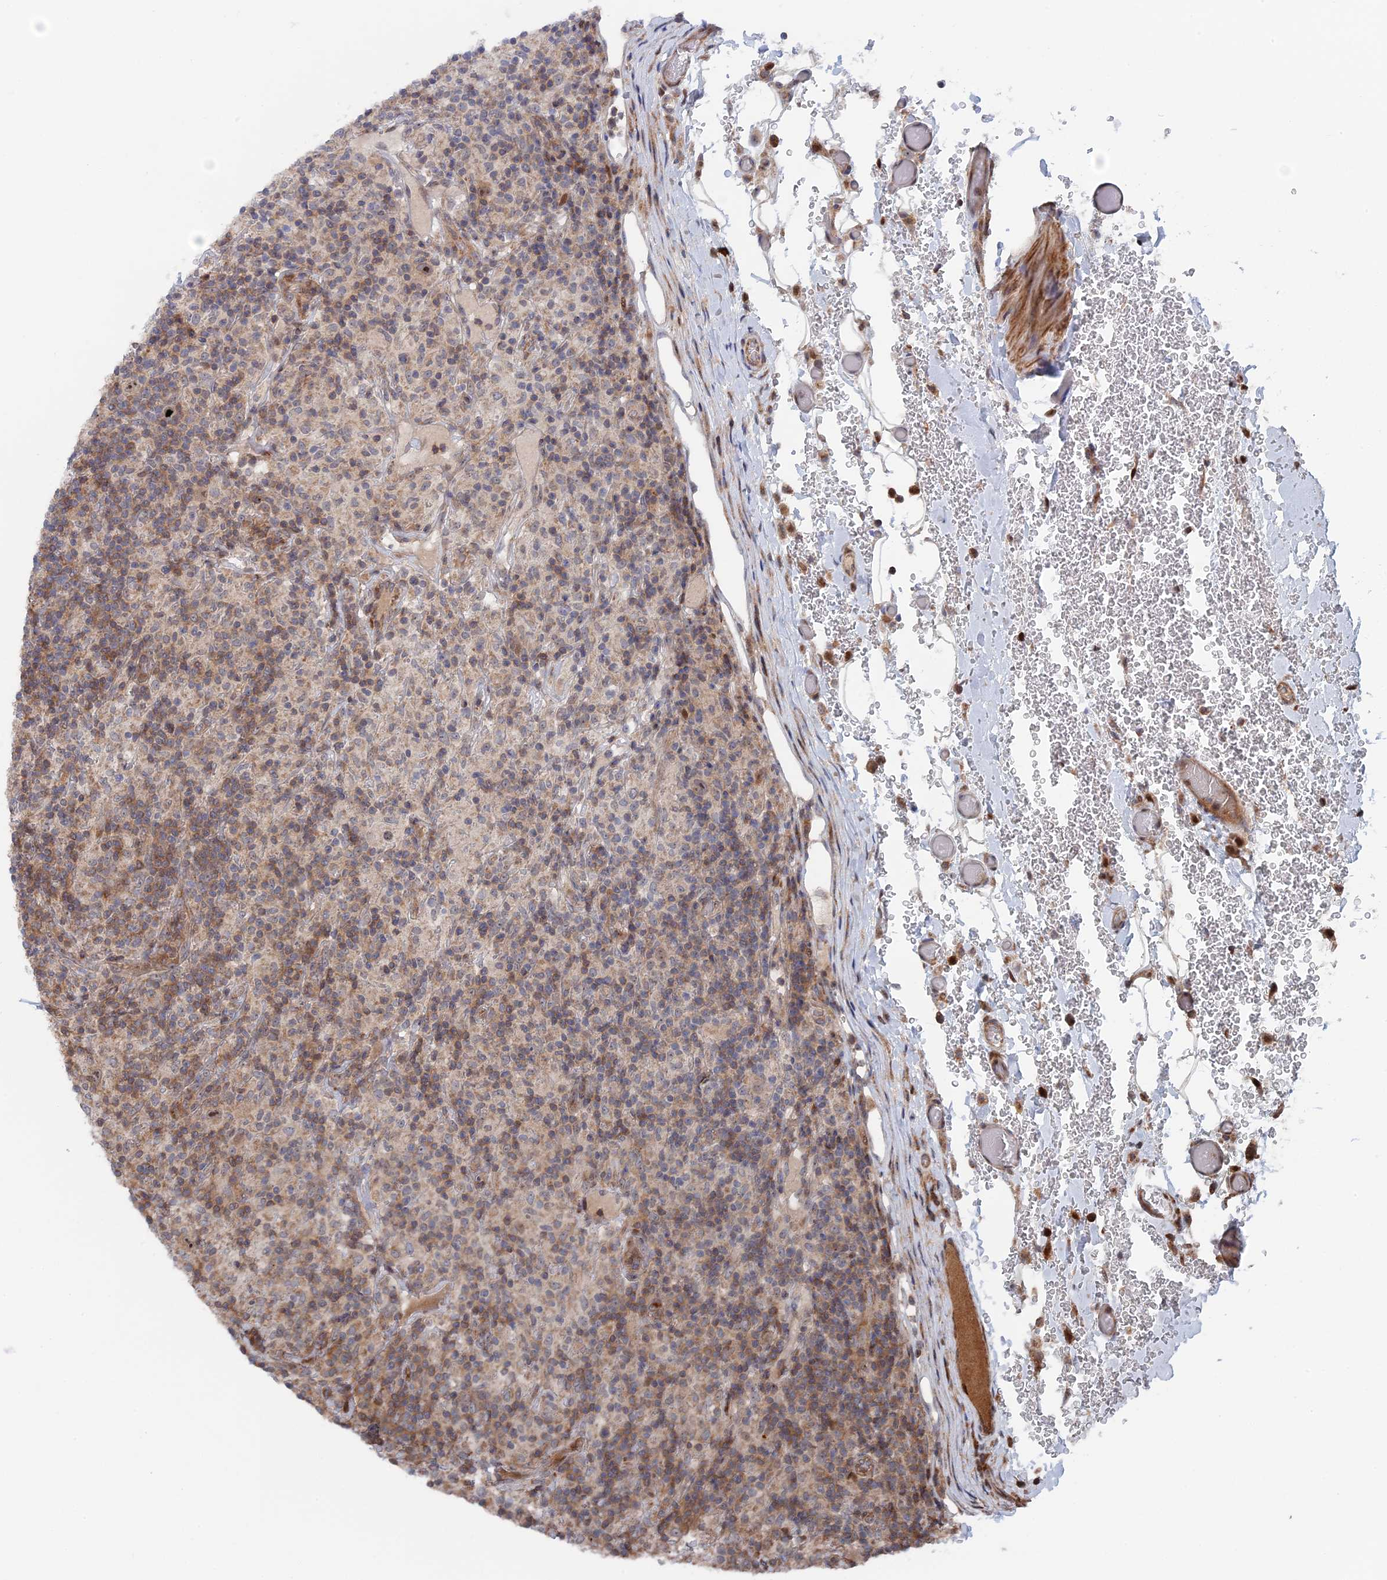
{"staining": {"intensity": "moderate", "quantity": ">75%", "location": "nuclear"}, "tissue": "lymphoma", "cell_type": "Tumor cells", "image_type": "cancer", "snomed": [{"axis": "morphology", "description": "Hodgkin's disease, NOS"}, {"axis": "topography", "description": "Lymph node"}], "caption": "Protein expression analysis of lymphoma exhibits moderate nuclear positivity in approximately >75% of tumor cells. (IHC, brightfield microscopy, high magnification).", "gene": "IL7", "patient": {"sex": "male", "age": 70}}